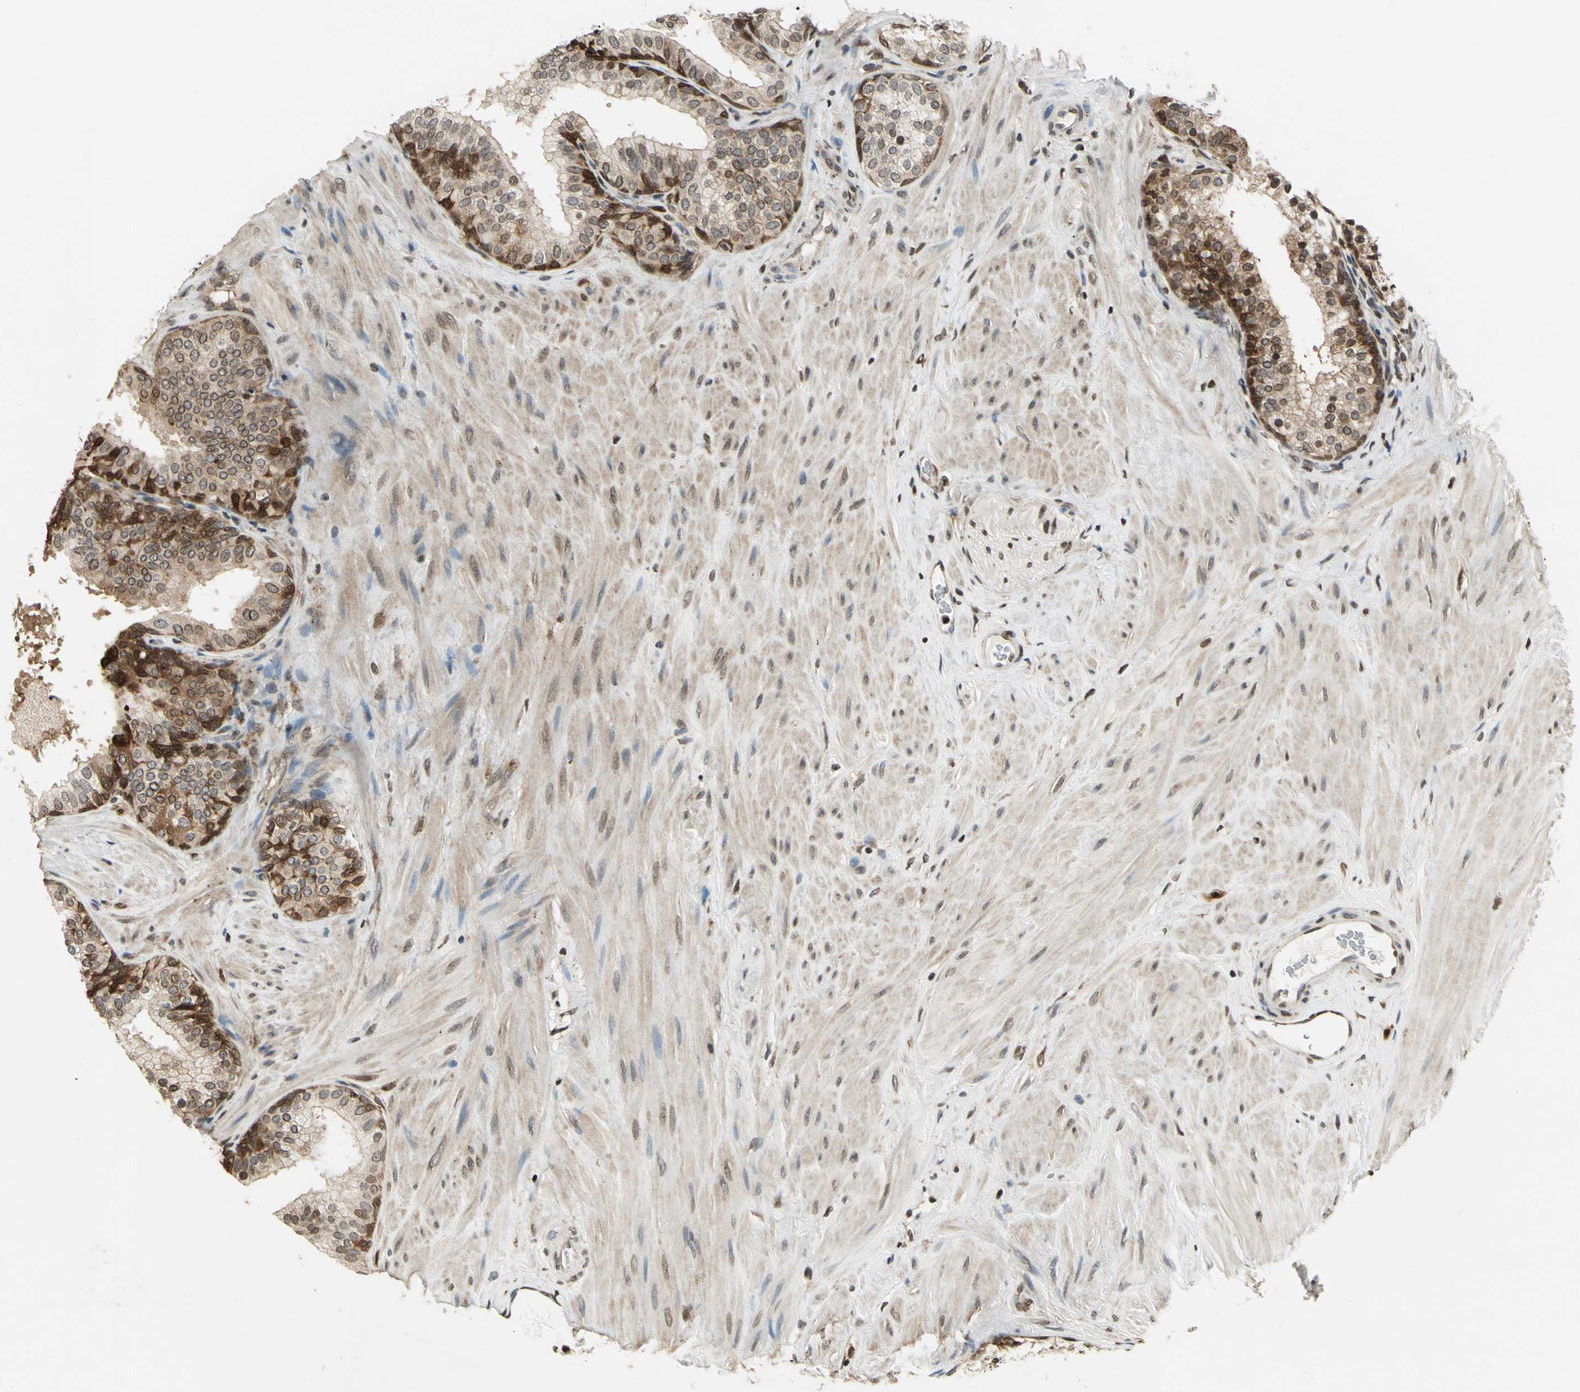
{"staining": {"intensity": "strong", "quantity": "25%-75%", "location": "cytoplasmic/membranous,nuclear"}, "tissue": "prostate", "cell_type": "Glandular cells", "image_type": "normal", "snomed": [{"axis": "morphology", "description": "Normal tissue, NOS"}, {"axis": "topography", "description": "Prostate"}], "caption": "Protein expression analysis of benign human prostate reveals strong cytoplasmic/membranous,nuclear positivity in approximately 25%-75% of glandular cells.", "gene": "LGALS3", "patient": {"sex": "male", "age": 60}}